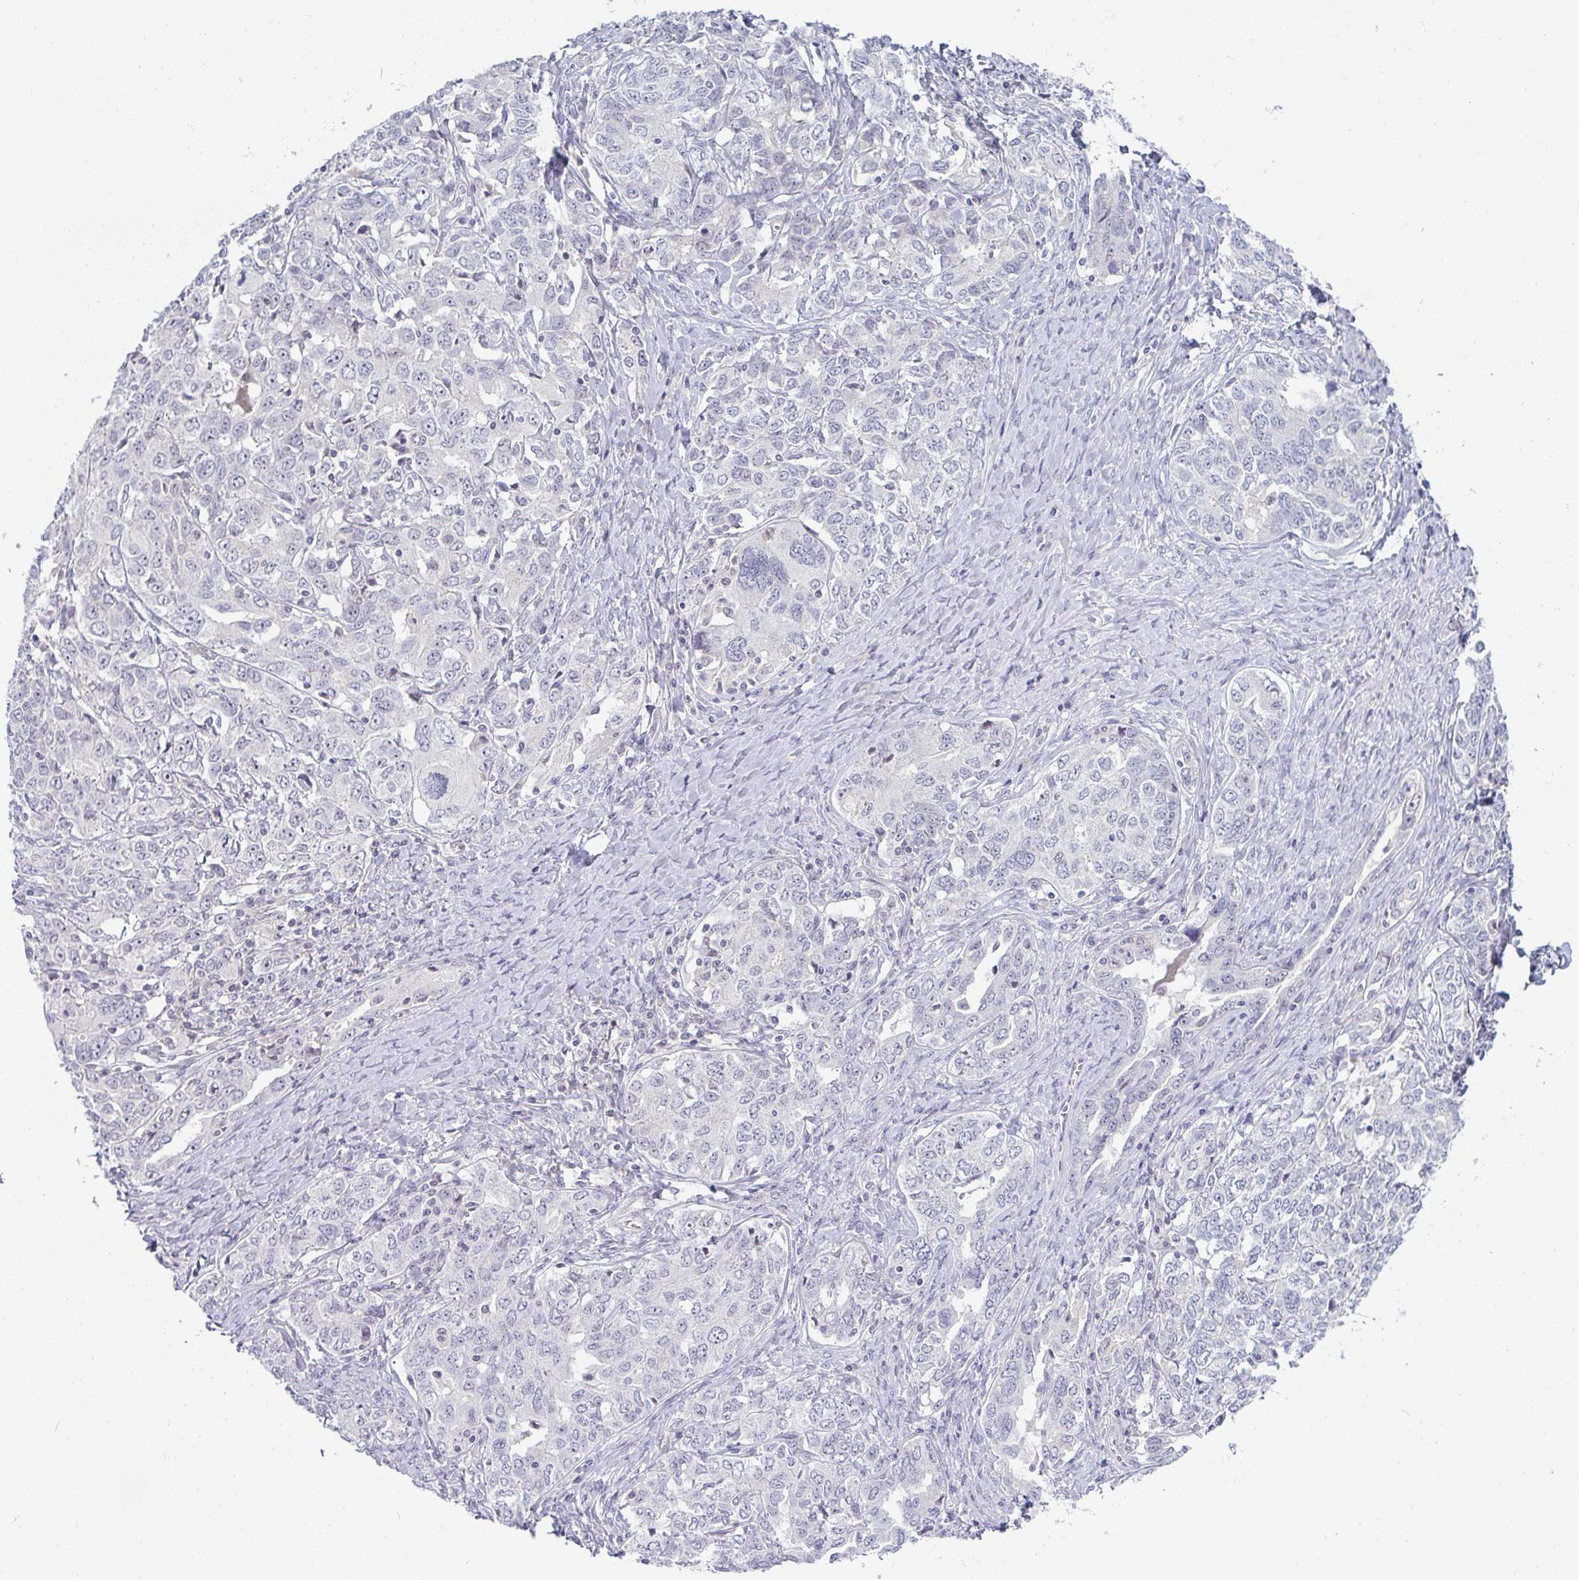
{"staining": {"intensity": "negative", "quantity": "none", "location": "none"}, "tissue": "ovarian cancer", "cell_type": "Tumor cells", "image_type": "cancer", "snomed": [{"axis": "morphology", "description": "Carcinoma, endometroid"}, {"axis": "topography", "description": "Ovary"}], "caption": "Photomicrograph shows no protein expression in tumor cells of endometroid carcinoma (ovarian) tissue.", "gene": "PPFIA4", "patient": {"sex": "female", "age": 62}}